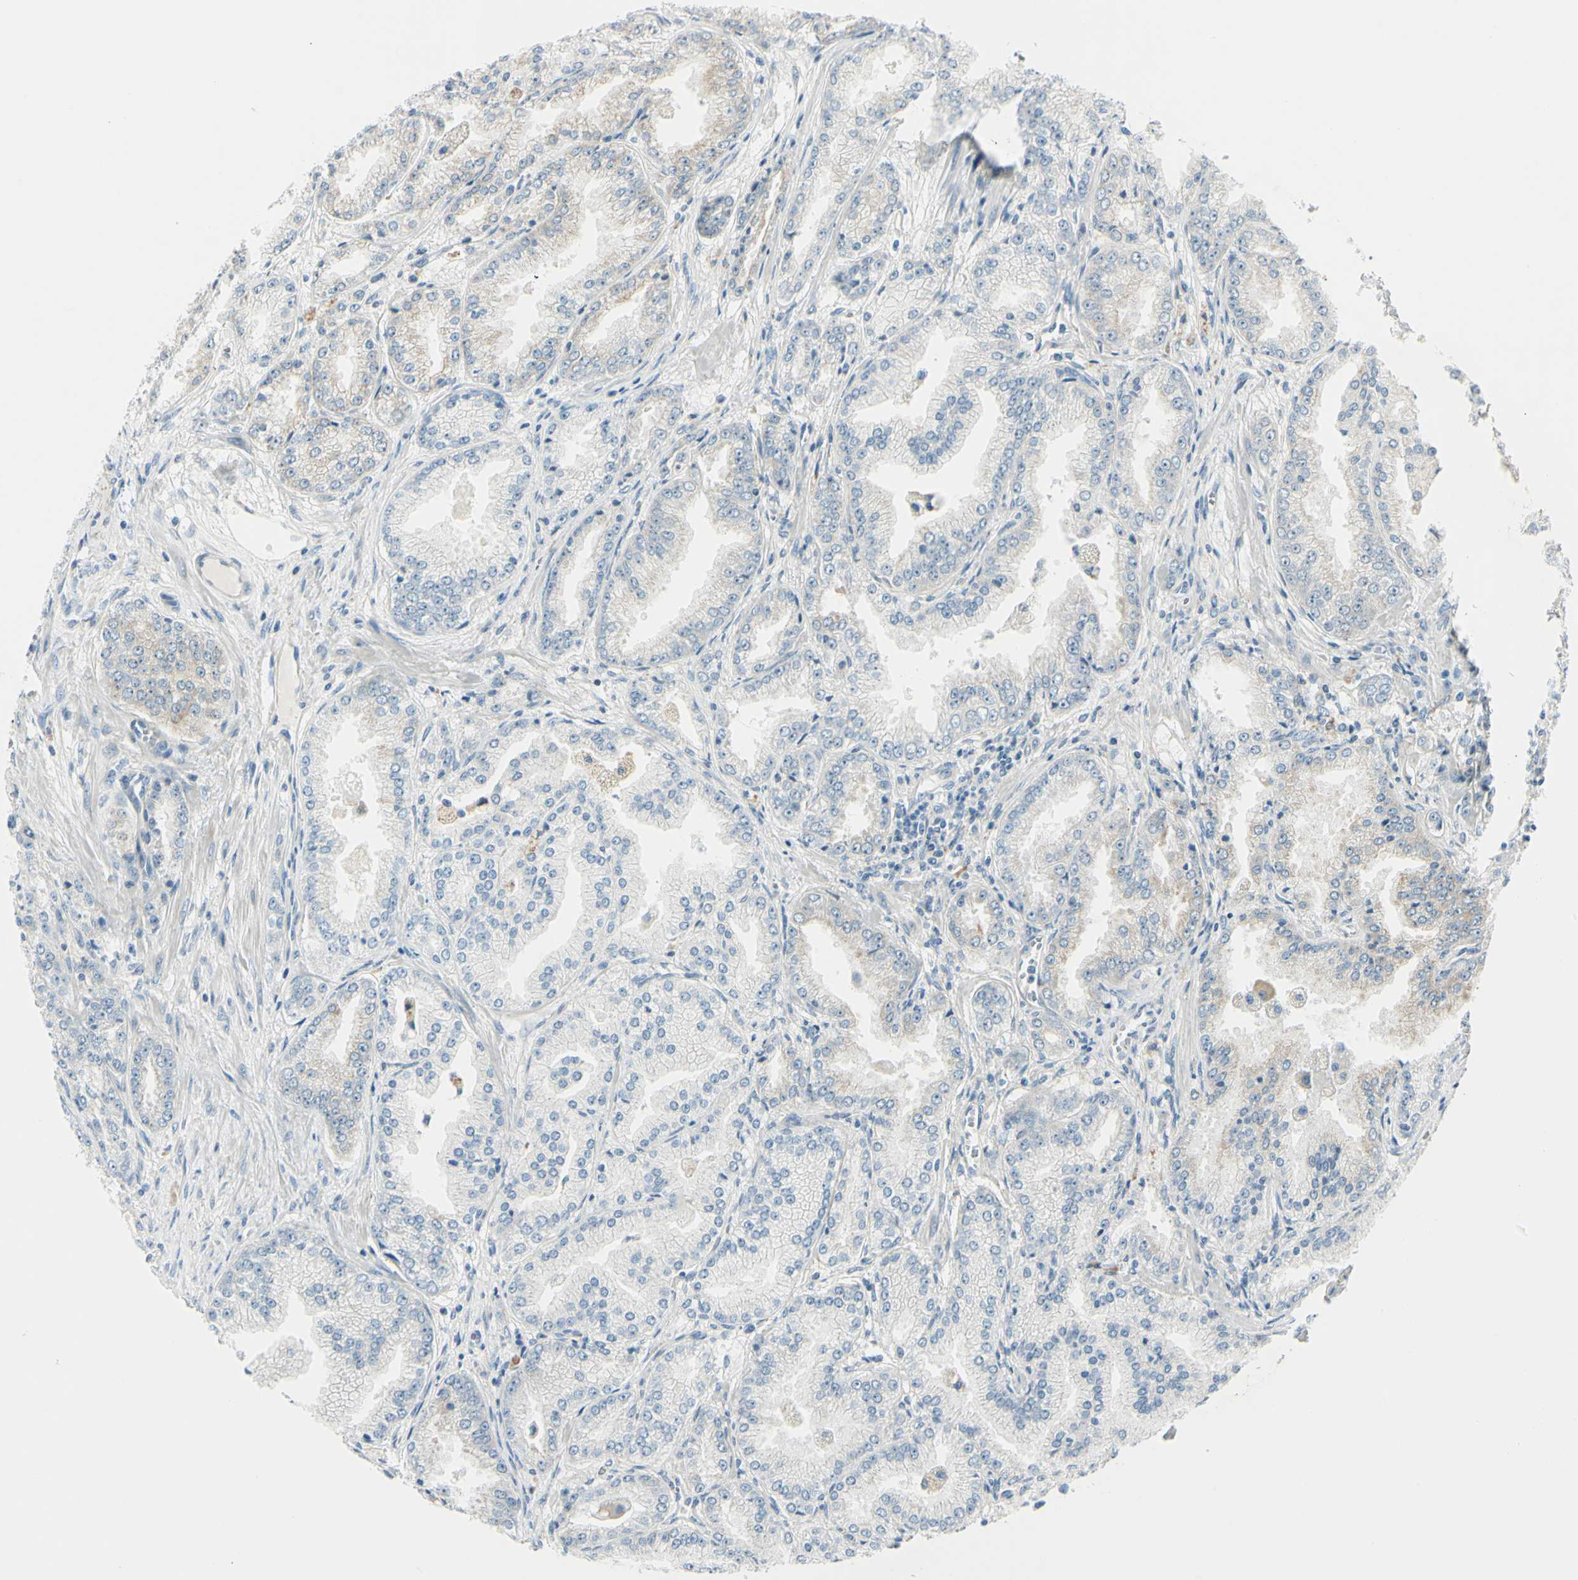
{"staining": {"intensity": "negative", "quantity": "none", "location": "none"}, "tissue": "prostate cancer", "cell_type": "Tumor cells", "image_type": "cancer", "snomed": [{"axis": "morphology", "description": "Adenocarcinoma, High grade"}, {"axis": "topography", "description": "Prostate"}], "caption": "Immunohistochemical staining of human high-grade adenocarcinoma (prostate) reveals no significant positivity in tumor cells.", "gene": "LAMA3", "patient": {"sex": "male", "age": 61}}